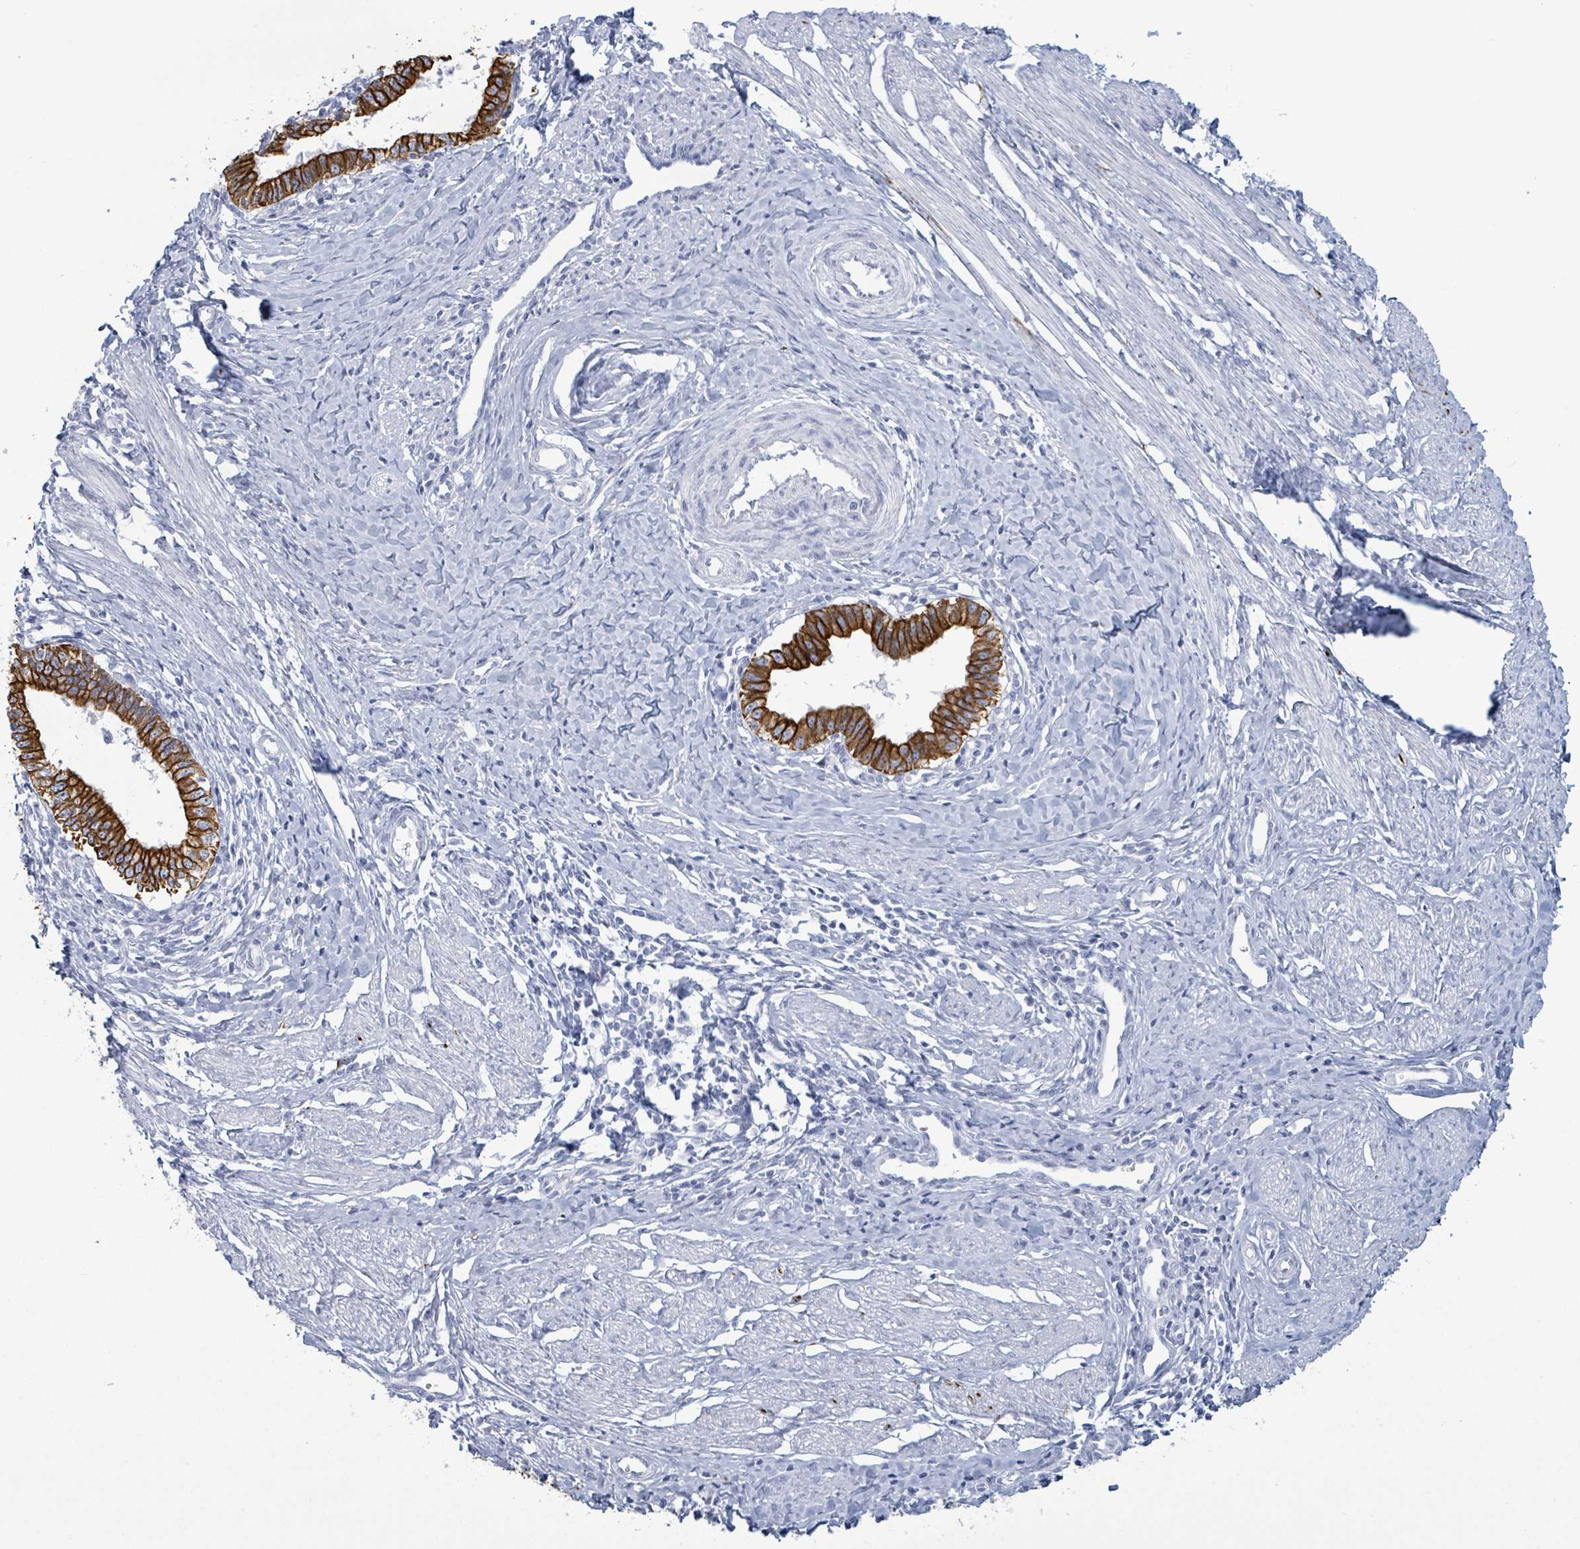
{"staining": {"intensity": "strong", "quantity": ">75%", "location": "cytoplasmic/membranous"}, "tissue": "cervical cancer", "cell_type": "Tumor cells", "image_type": "cancer", "snomed": [{"axis": "morphology", "description": "Adenocarcinoma, NOS"}, {"axis": "topography", "description": "Cervix"}], "caption": "A brown stain shows strong cytoplasmic/membranous staining of a protein in human adenocarcinoma (cervical) tumor cells.", "gene": "KRT8", "patient": {"sex": "female", "age": 36}}